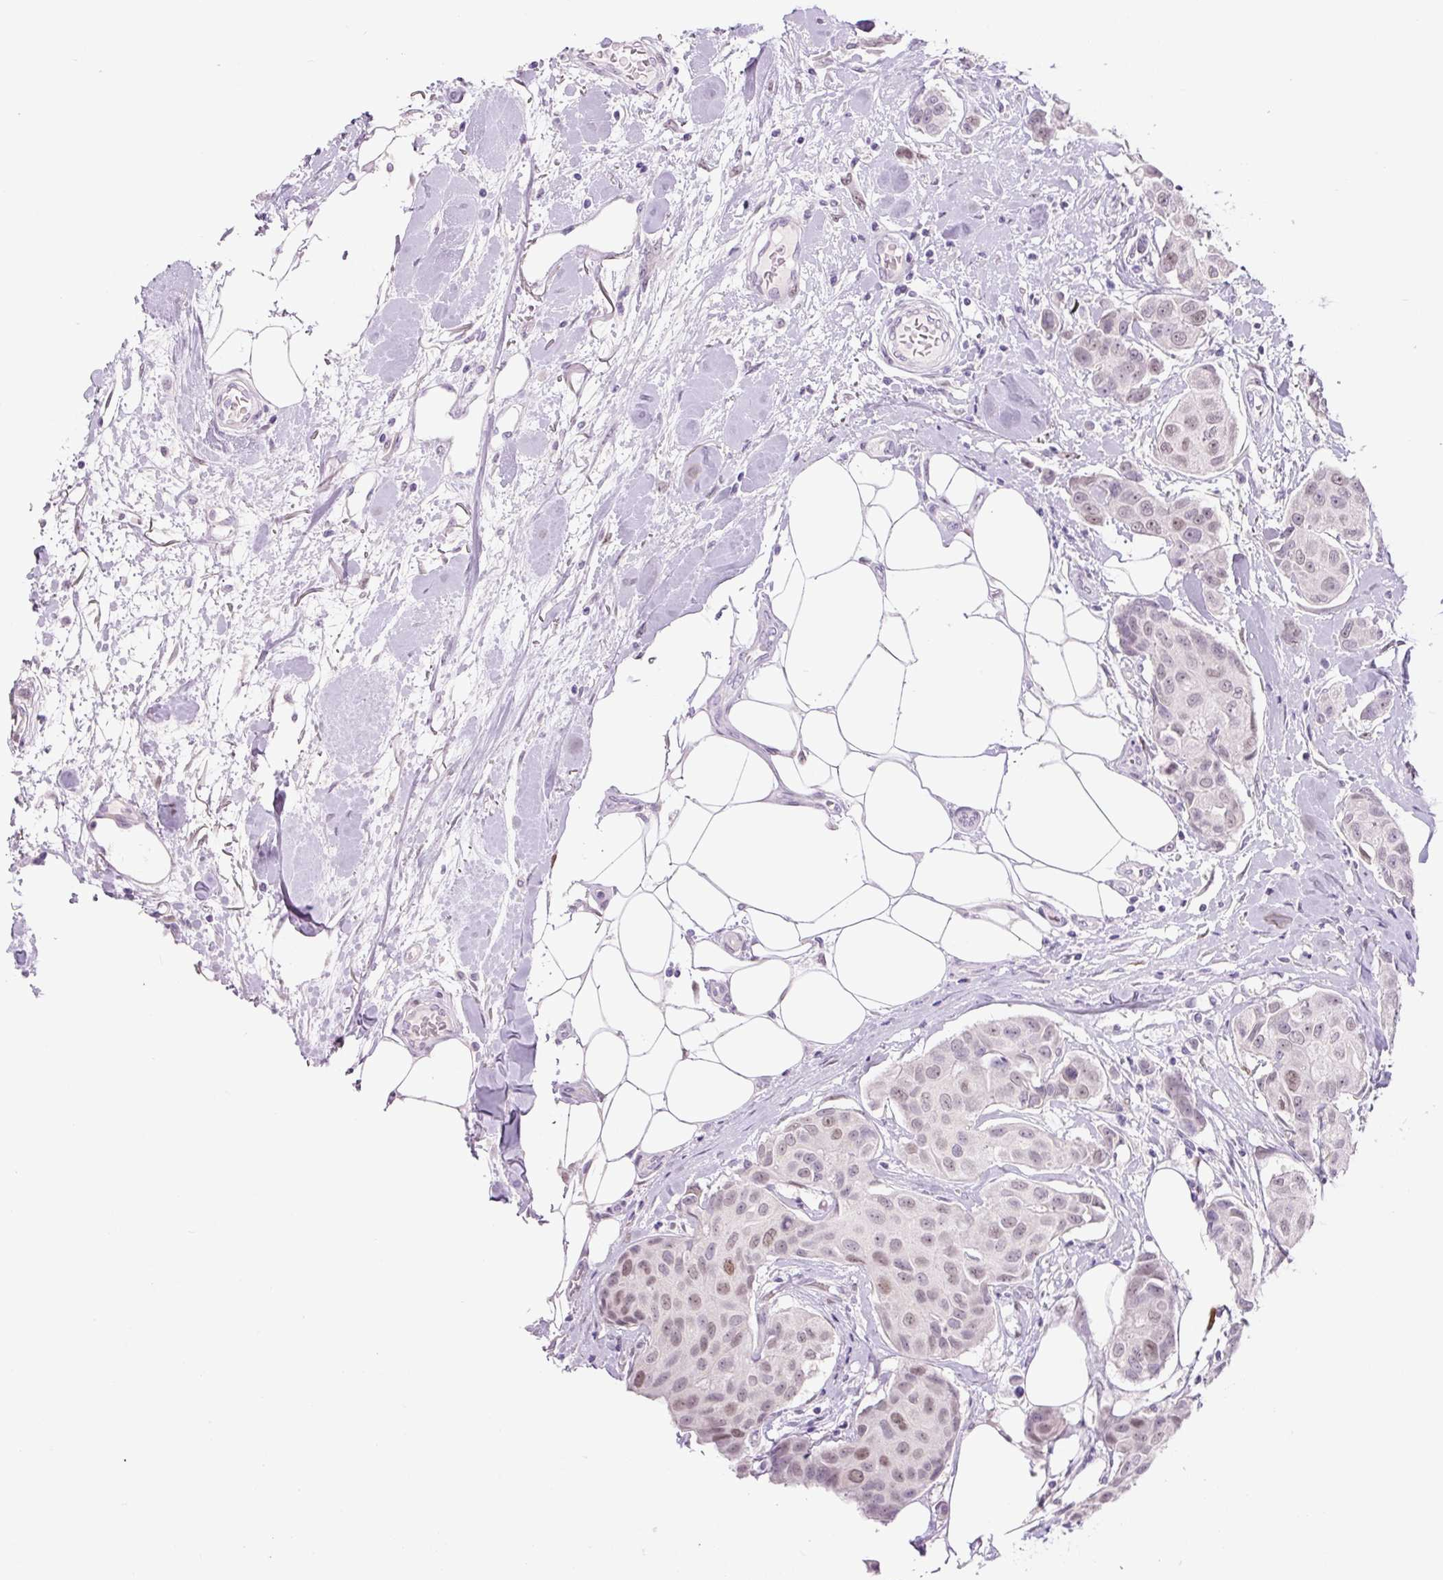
{"staining": {"intensity": "moderate", "quantity": "<25%", "location": "nuclear"}, "tissue": "breast cancer", "cell_type": "Tumor cells", "image_type": "cancer", "snomed": [{"axis": "morphology", "description": "Duct carcinoma"}, {"axis": "topography", "description": "Breast"}, {"axis": "topography", "description": "Lymph node"}], "caption": "Immunohistochemical staining of human intraductal carcinoma (breast) shows moderate nuclear protein expression in approximately <25% of tumor cells.", "gene": "SIX1", "patient": {"sex": "female", "age": 80}}